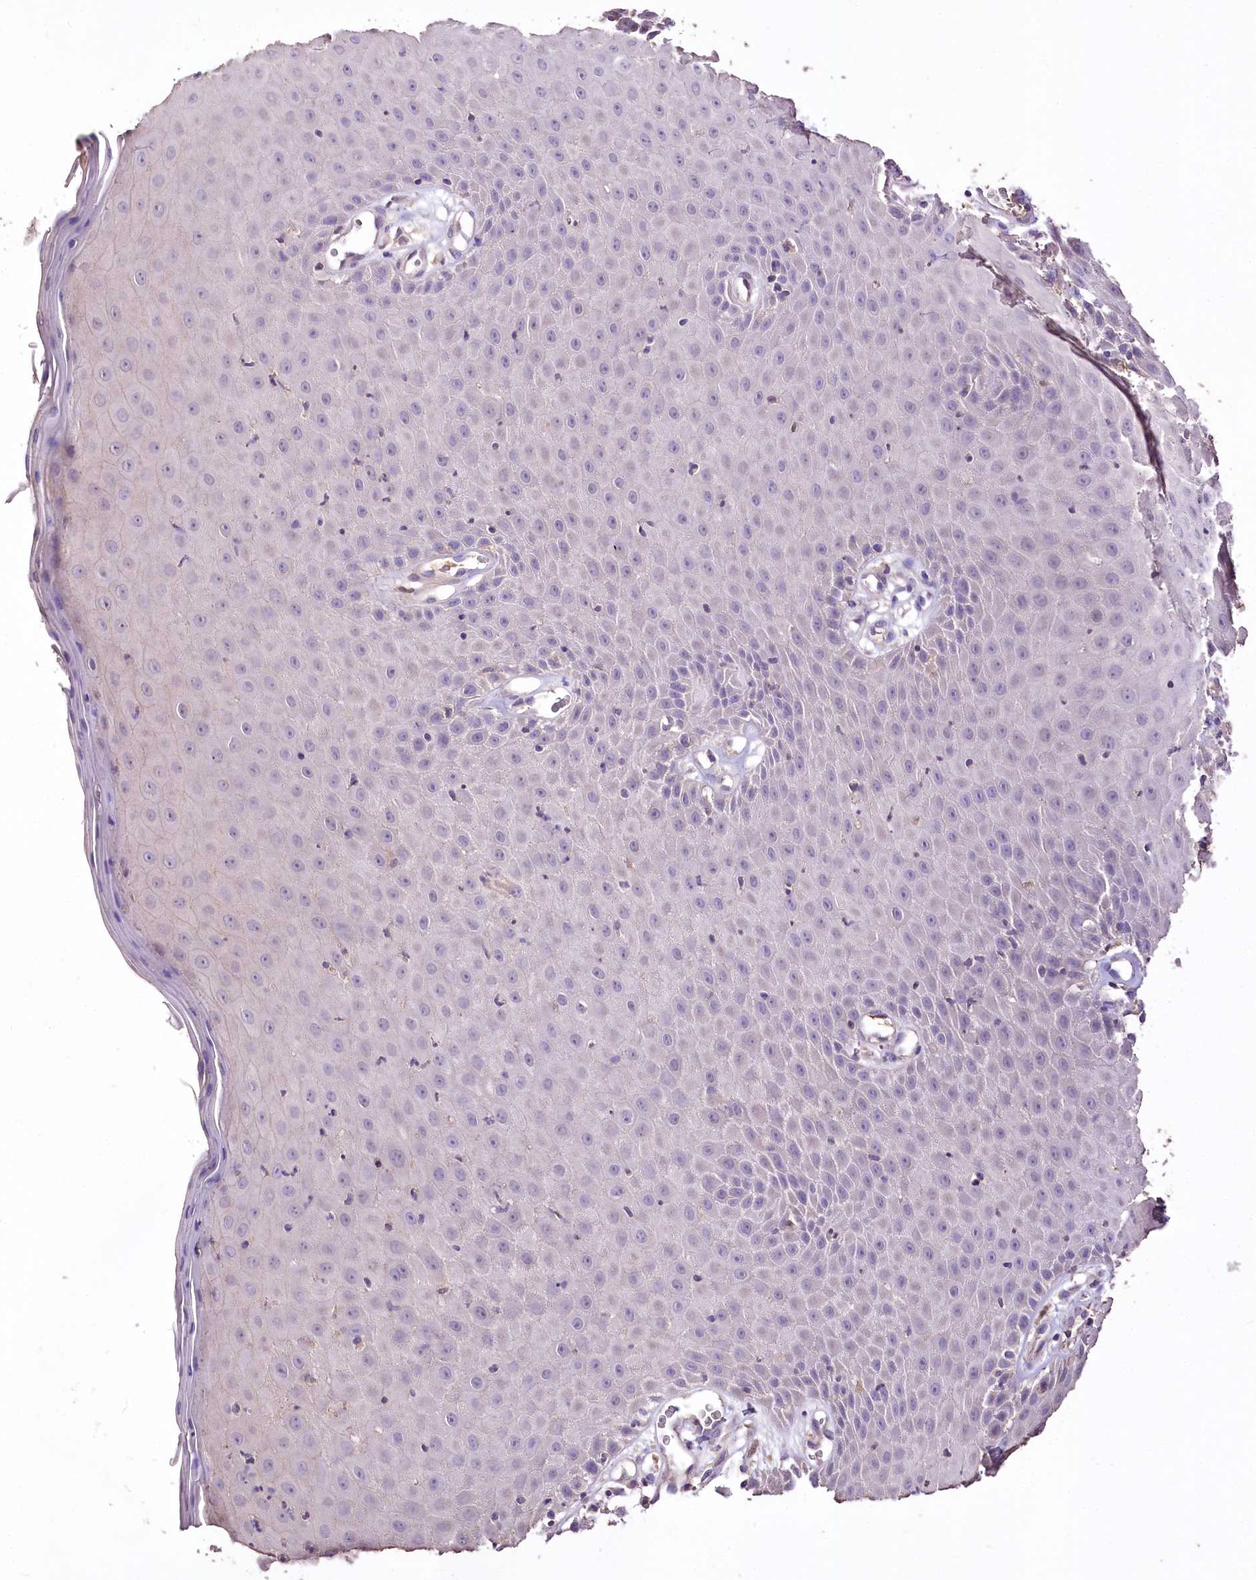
{"staining": {"intensity": "moderate", "quantity": "<25%", "location": "cytoplasmic/membranous"}, "tissue": "skin", "cell_type": "Epidermal cells", "image_type": "normal", "snomed": [{"axis": "morphology", "description": "Normal tissue, NOS"}, {"axis": "topography", "description": "Vulva"}], "caption": "High-power microscopy captured an immunohistochemistry (IHC) histopathology image of normal skin, revealing moderate cytoplasmic/membranous positivity in approximately <25% of epidermal cells. (DAB (3,3'-diaminobenzidine) = brown stain, brightfield microscopy at high magnification).", "gene": "PCYOX1L", "patient": {"sex": "female", "age": 68}}